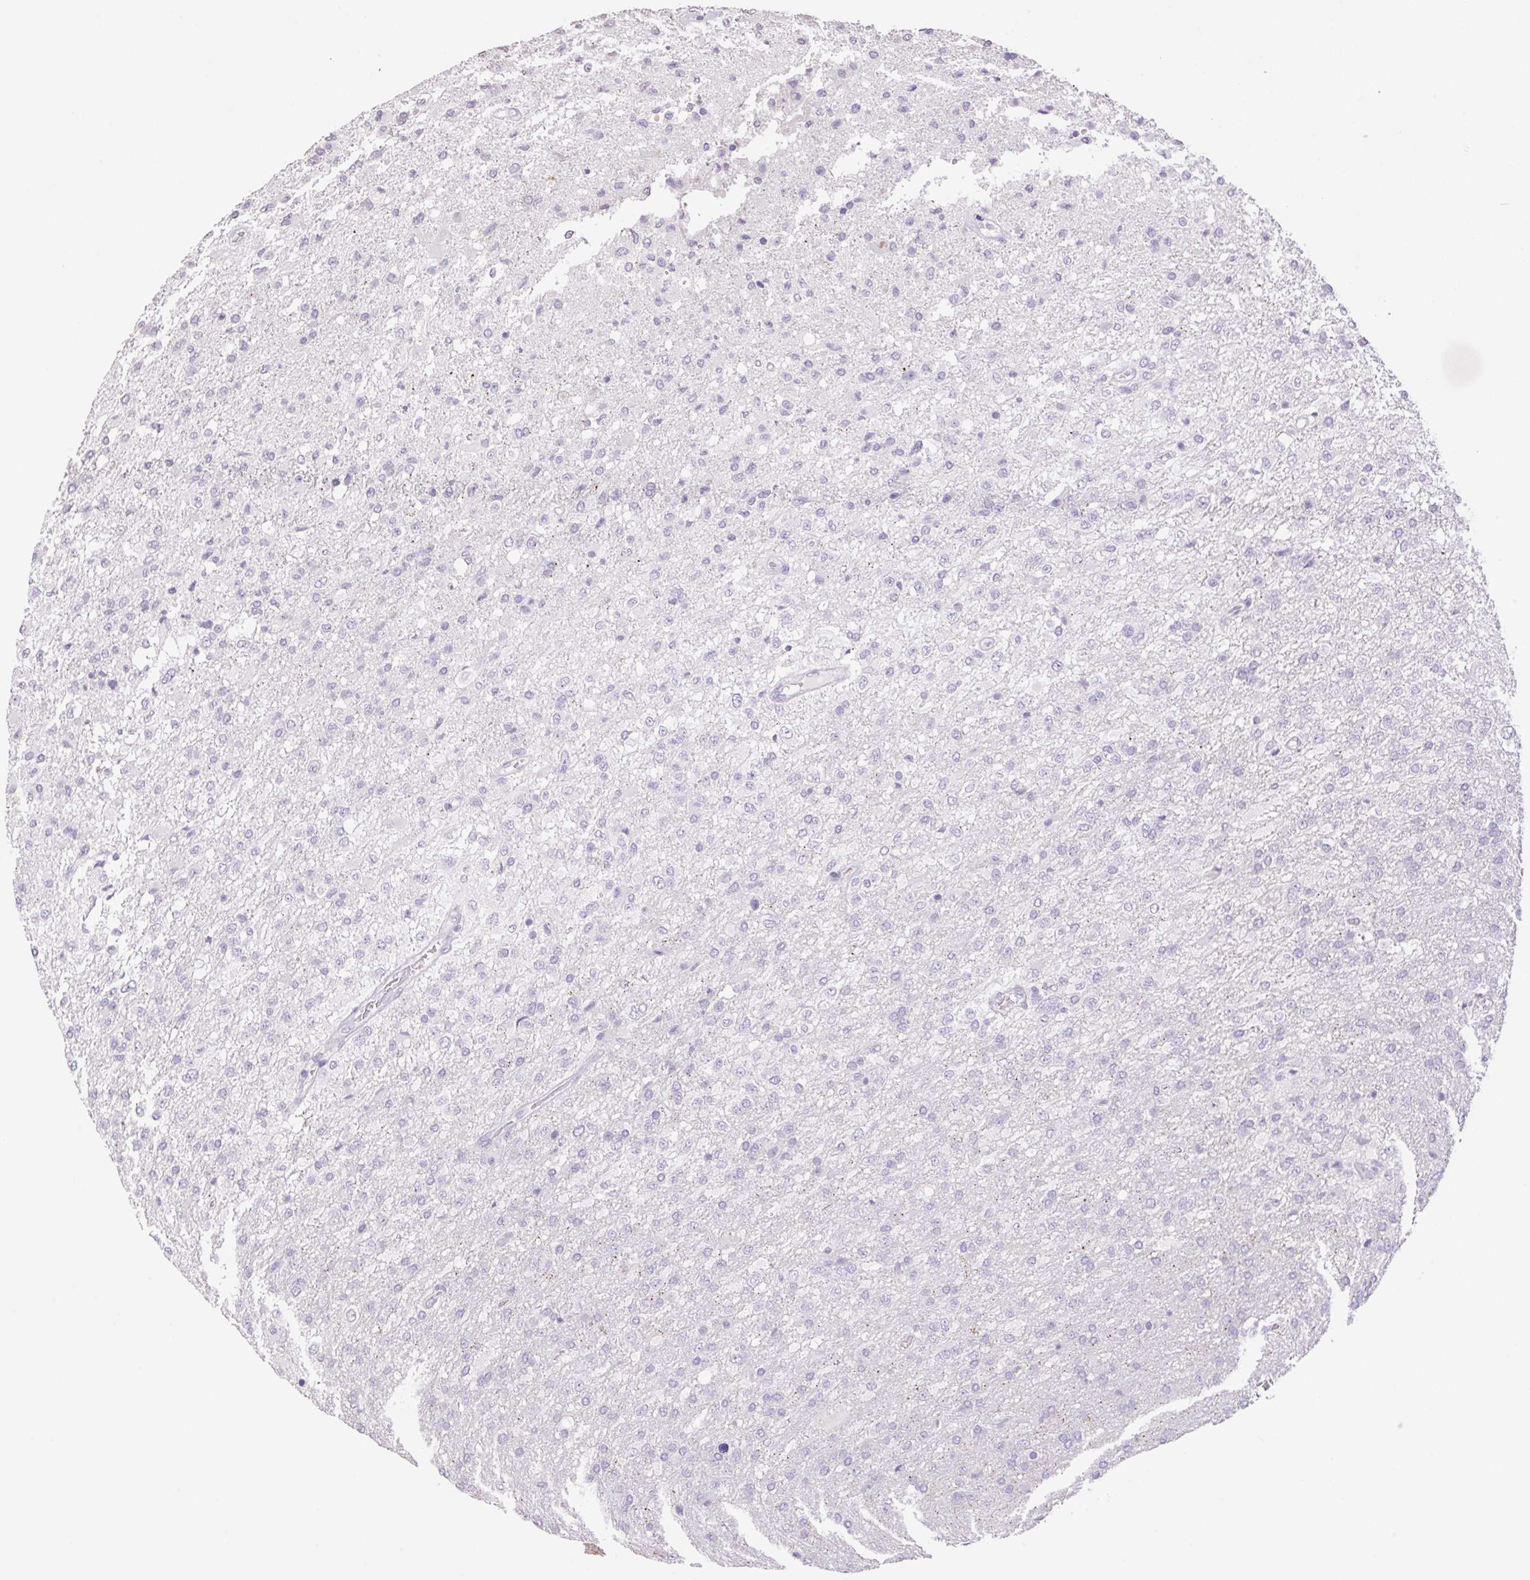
{"staining": {"intensity": "negative", "quantity": "none", "location": "none"}, "tissue": "glioma", "cell_type": "Tumor cells", "image_type": "cancer", "snomed": [{"axis": "morphology", "description": "Glioma, malignant, High grade"}, {"axis": "topography", "description": "Brain"}], "caption": "IHC photomicrograph of neoplastic tissue: malignant glioma (high-grade) stained with DAB reveals no significant protein expression in tumor cells.", "gene": "HCRTR2", "patient": {"sex": "female", "age": 74}}